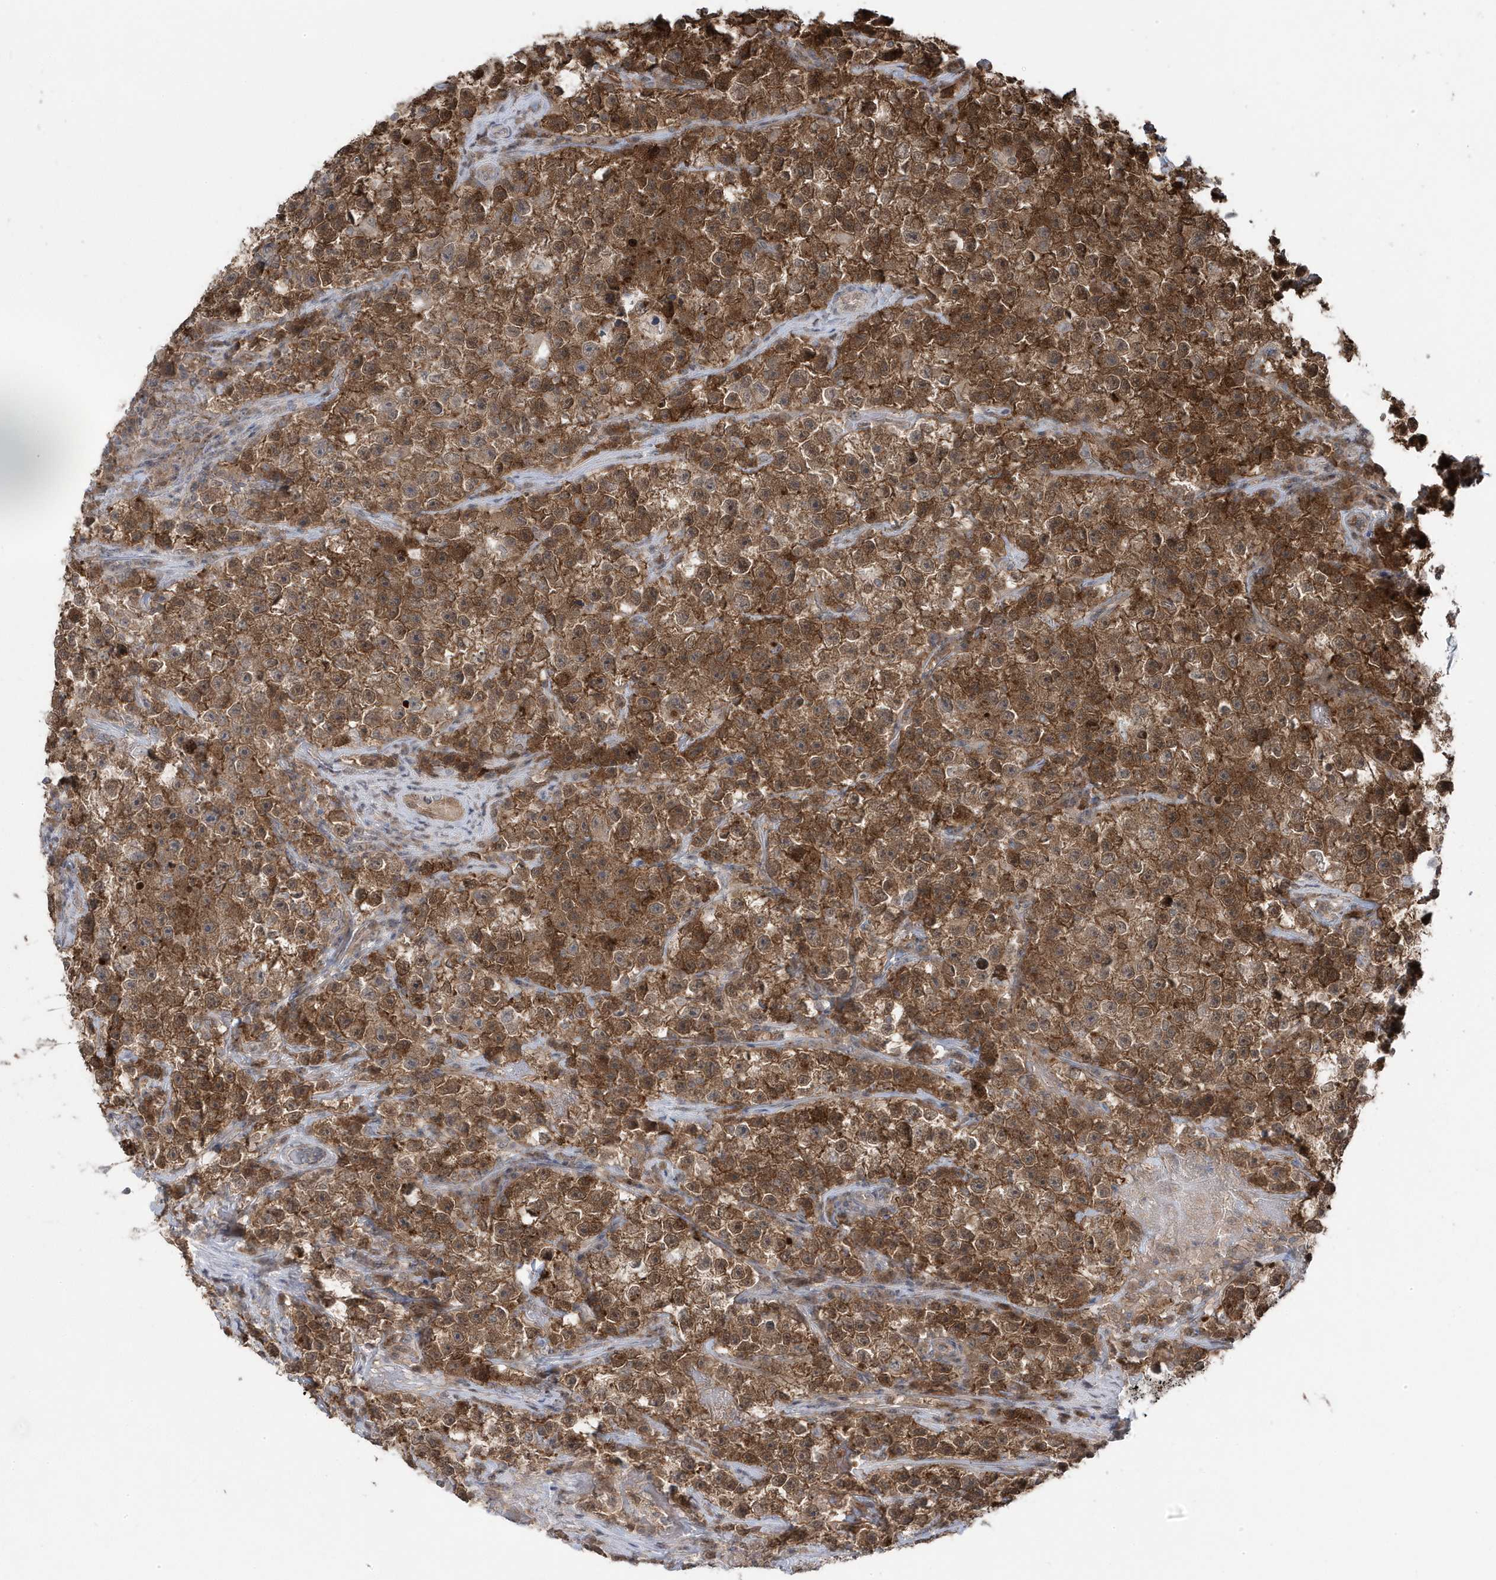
{"staining": {"intensity": "strong", "quantity": ">75%", "location": "cytoplasmic/membranous"}, "tissue": "testis cancer", "cell_type": "Tumor cells", "image_type": "cancer", "snomed": [{"axis": "morphology", "description": "Seminoma, NOS"}, {"axis": "topography", "description": "Testis"}], "caption": "Protein expression analysis of seminoma (testis) shows strong cytoplasmic/membranous staining in approximately >75% of tumor cells.", "gene": "MAPK1IP1L", "patient": {"sex": "male", "age": 22}}